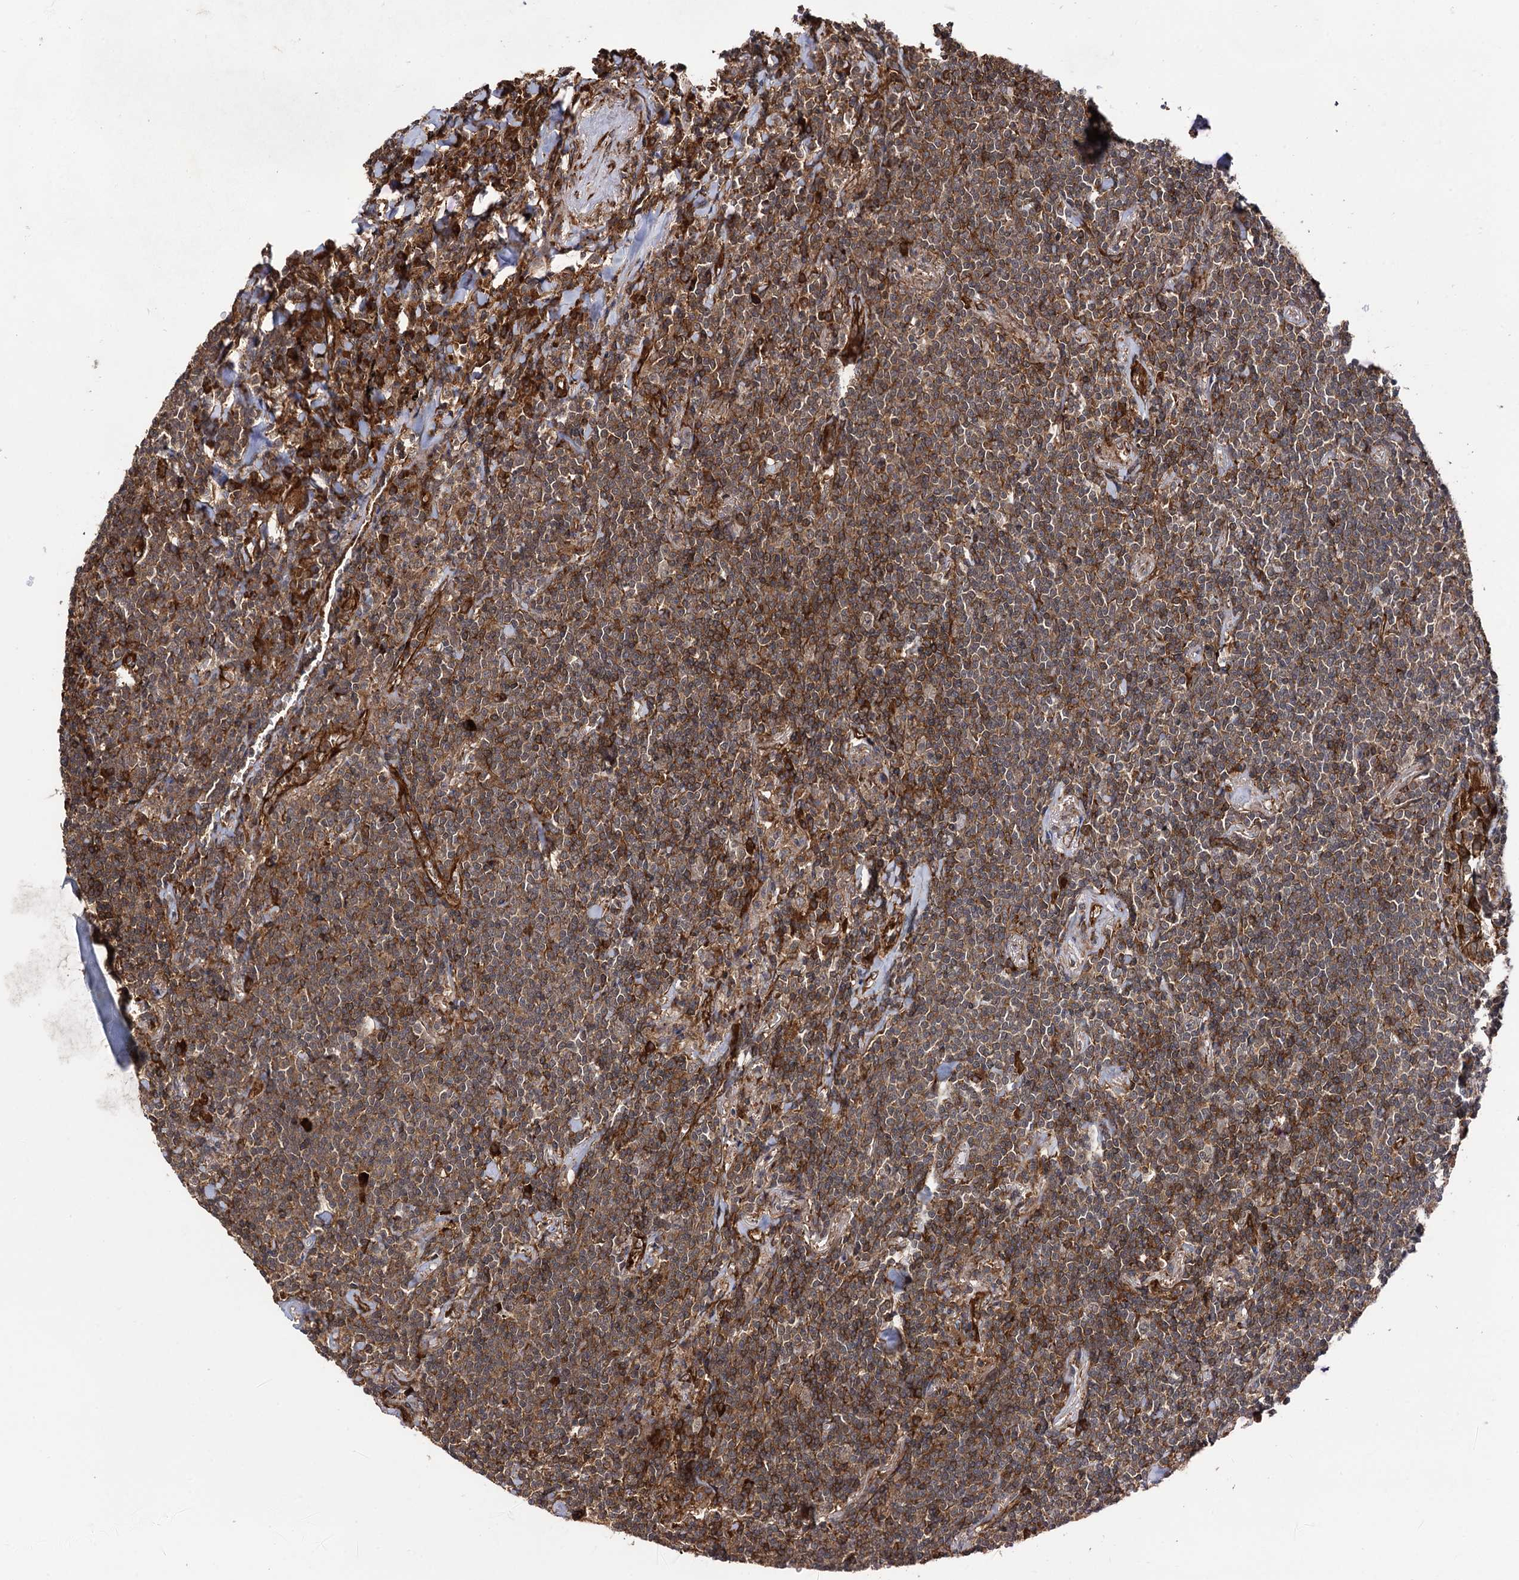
{"staining": {"intensity": "moderate", "quantity": ">75%", "location": "cytoplasmic/membranous"}, "tissue": "lymphoma", "cell_type": "Tumor cells", "image_type": "cancer", "snomed": [{"axis": "morphology", "description": "Malignant lymphoma, non-Hodgkin's type, Low grade"}, {"axis": "topography", "description": "Lung"}], "caption": "Tumor cells exhibit medium levels of moderate cytoplasmic/membranous positivity in about >75% of cells in human malignant lymphoma, non-Hodgkin's type (low-grade).", "gene": "ATP8B4", "patient": {"sex": "female", "age": 71}}